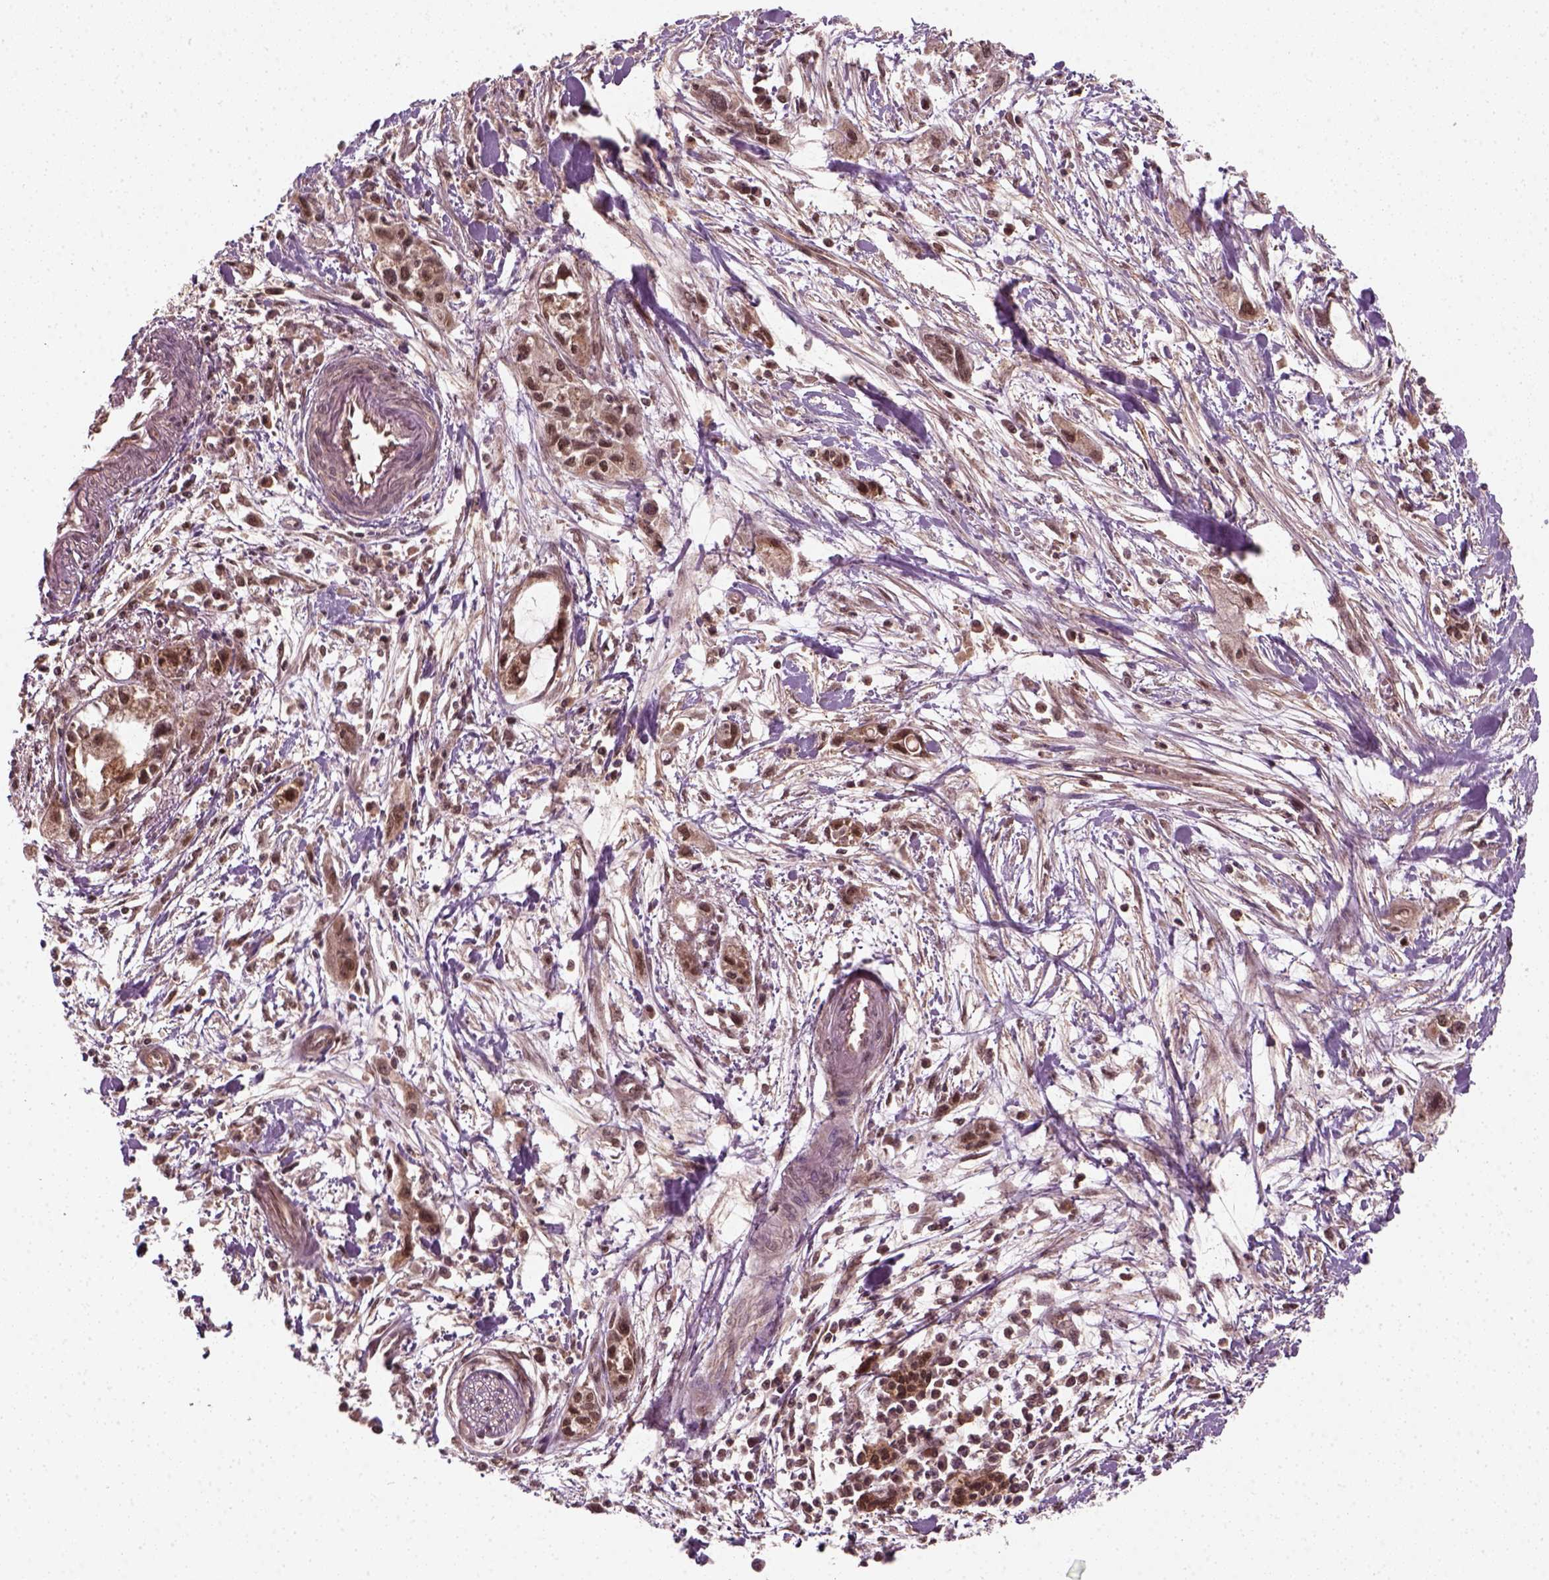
{"staining": {"intensity": "weak", "quantity": ">75%", "location": "cytoplasmic/membranous,nuclear"}, "tissue": "pancreatic cancer", "cell_type": "Tumor cells", "image_type": "cancer", "snomed": [{"axis": "morphology", "description": "Adenocarcinoma, NOS"}, {"axis": "topography", "description": "Pancreas"}], "caption": "Pancreatic adenocarcinoma stained with a protein marker displays weak staining in tumor cells.", "gene": "NUDT9", "patient": {"sex": "female", "age": 61}}